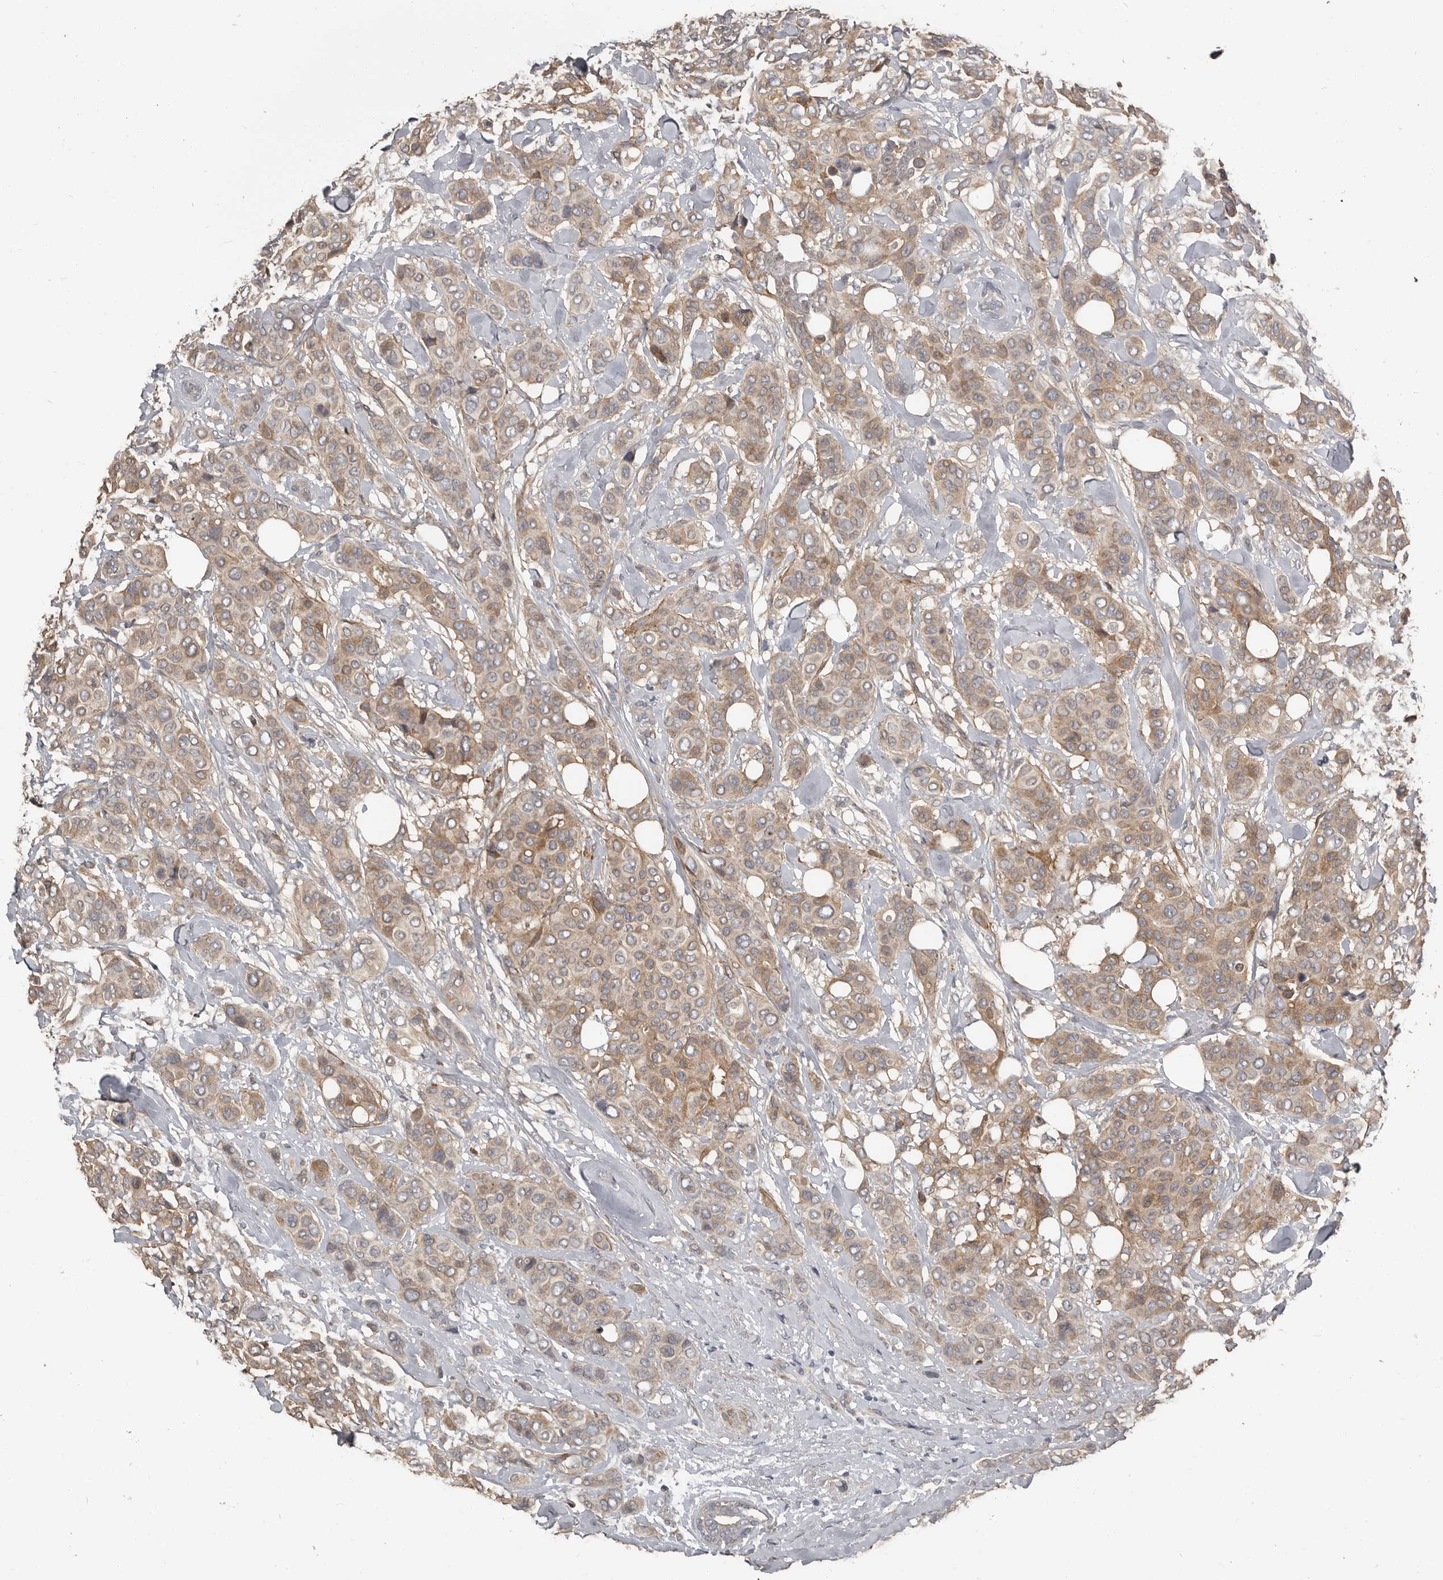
{"staining": {"intensity": "weak", "quantity": ">75%", "location": "cytoplasmic/membranous"}, "tissue": "breast cancer", "cell_type": "Tumor cells", "image_type": "cancer", "snomed": [{"axis": "morphology", "description": "Lobular carcinoma"}, {"axis": "topography", "description": "Breast"}], "caption": "Approximately >75% of tumor cells in human lobular carcinoma (breast) show weak cytoplasmic/membranous protein positivity as visualized by brown immunohistochemical staining.", "gene": "KCNJ8", "patient": {"sex": "female", "age": 51}}